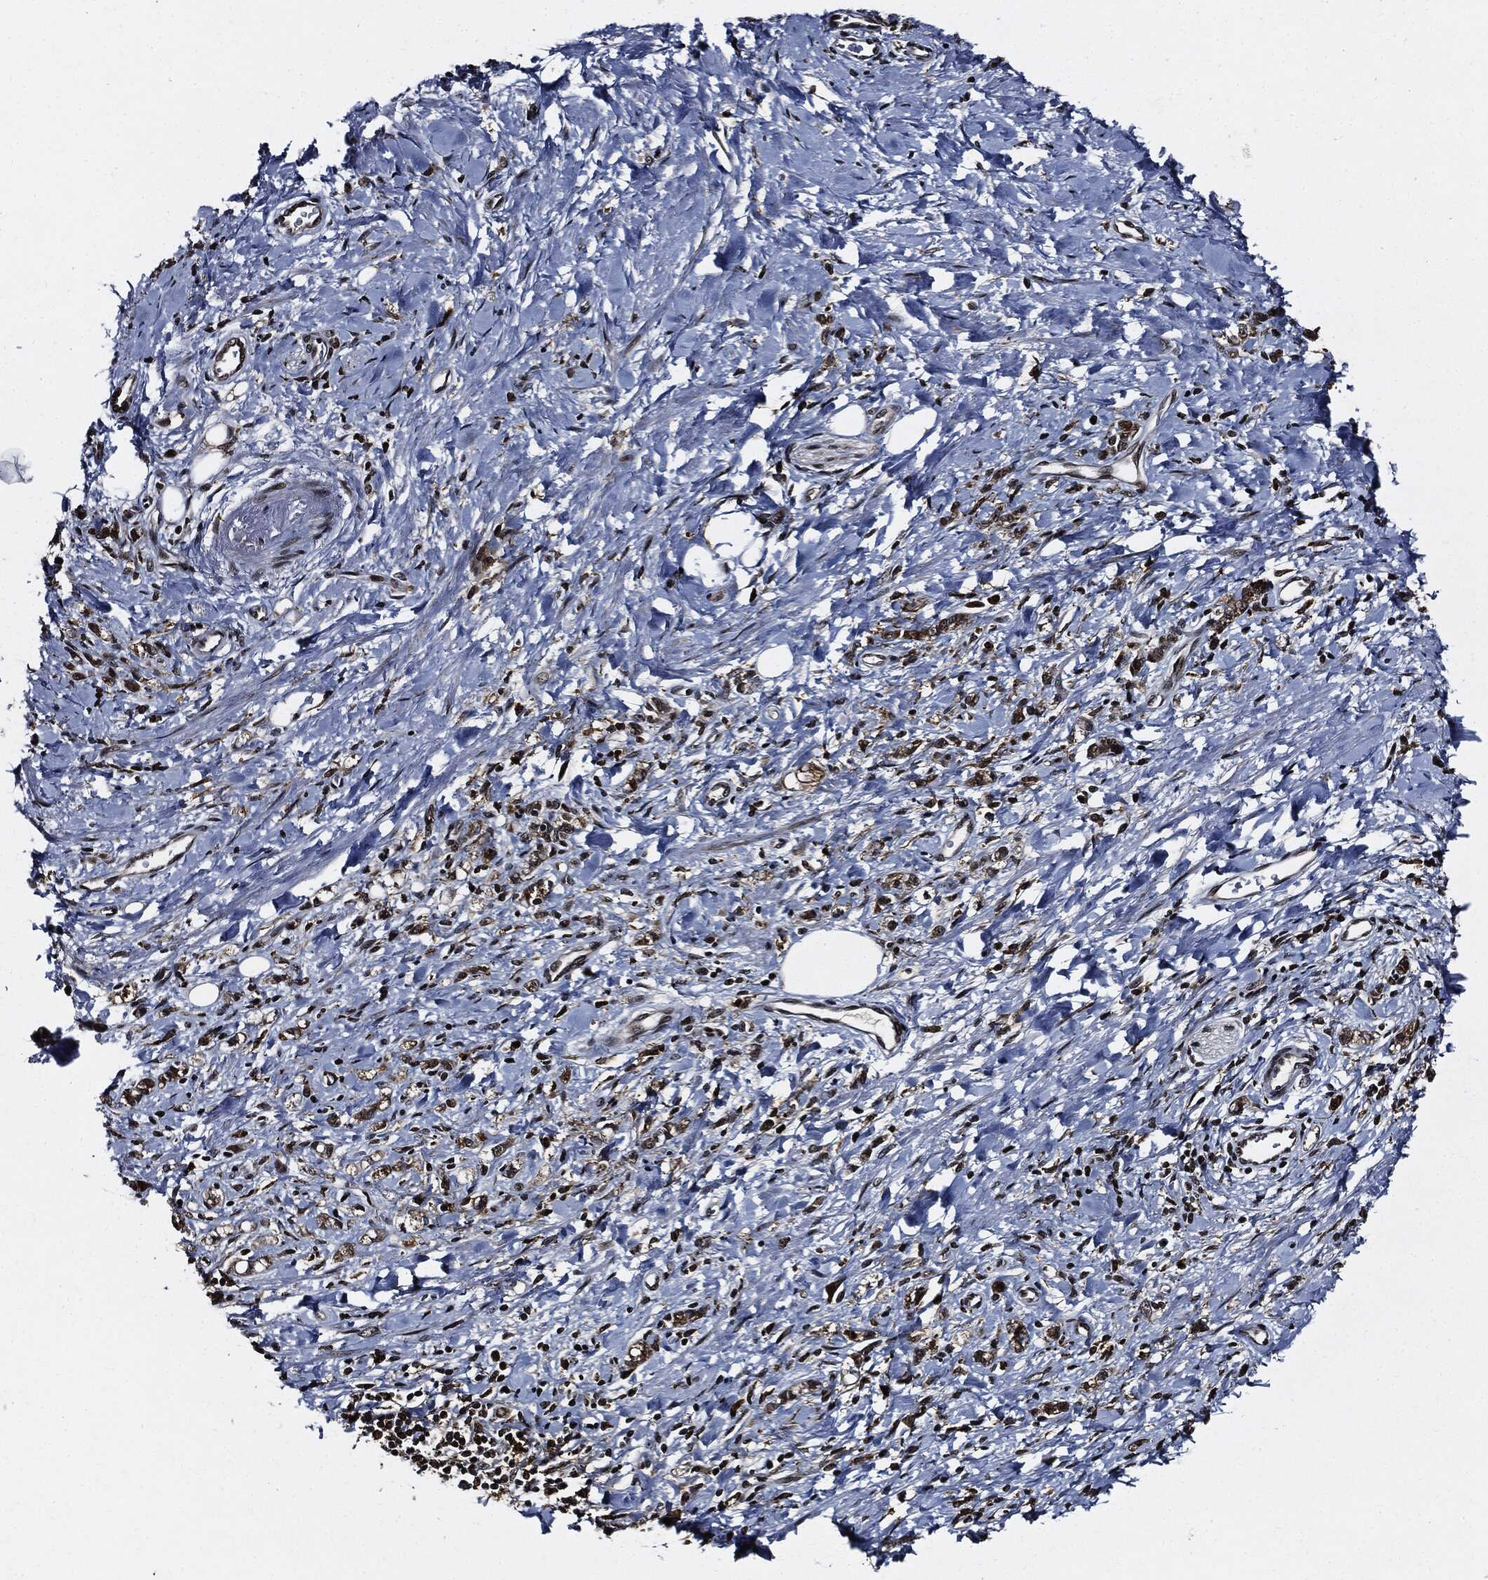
{"staining": {"intensity": "strong", "quantity": "25%-75%", "location": "cytoplasmic/membranous,nuclear"}, "tissue": "stomach cancer", "cell_type": "Tumor cells", "image_type": "cancer", "snomed": [{"axis": "morphology", "description": "Adenocarcinoma, NOS"}, {"axis": "topography", "description": "Stomach"}], "caption": "Immunohistochemistry (IHC) micrograph of neoplastic tissue: human adenocarcinoma (stomach) stained using immunohistochemistry (IHC) shows high levels of strong protein expression localized specifically in the cytoplasmic/membranous and nuclear of tumor cells, appearing as a cytoplasmic/membranous and nuclear brown color.", "gene": "SUGT1", "patient": {"sex": "male", "age": 77}}